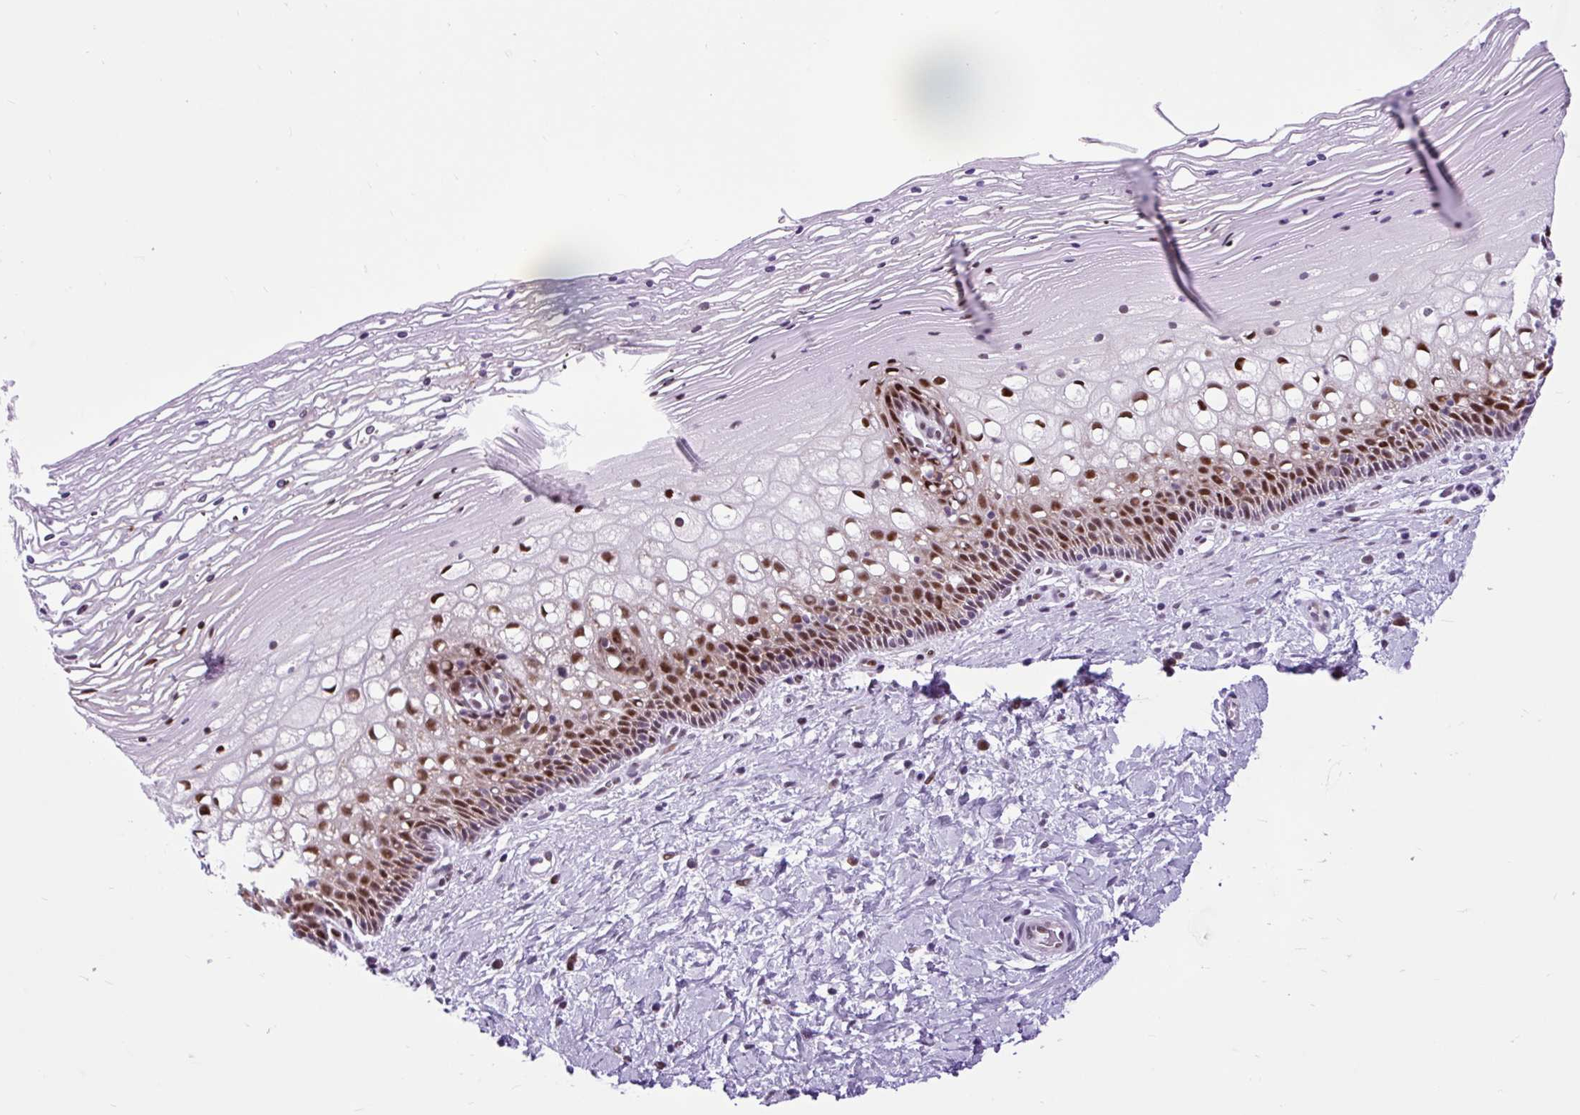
{"staining": {"intensity": "moderate", "quantity": "25%-75%", "location": "nuclear"}, "tissue": "cervix", "cell_type": "Glandular cells", "image_type": "normal", "snomed": [{"axis": "morphology", "description": "Normal tissue, NOS"}, {"axis": "topography", "description": "Cervix"}], "caption": "Immunohistochemical staining of benign cervix demonstrates moderate nuclear protein expression in approximately 25%-75% of glandular cells. (brown staining indicates protein expression, while blue staining denotes nuclei).", "gene": "CLK2", "patient": {"sex": "female", "age": 36}}